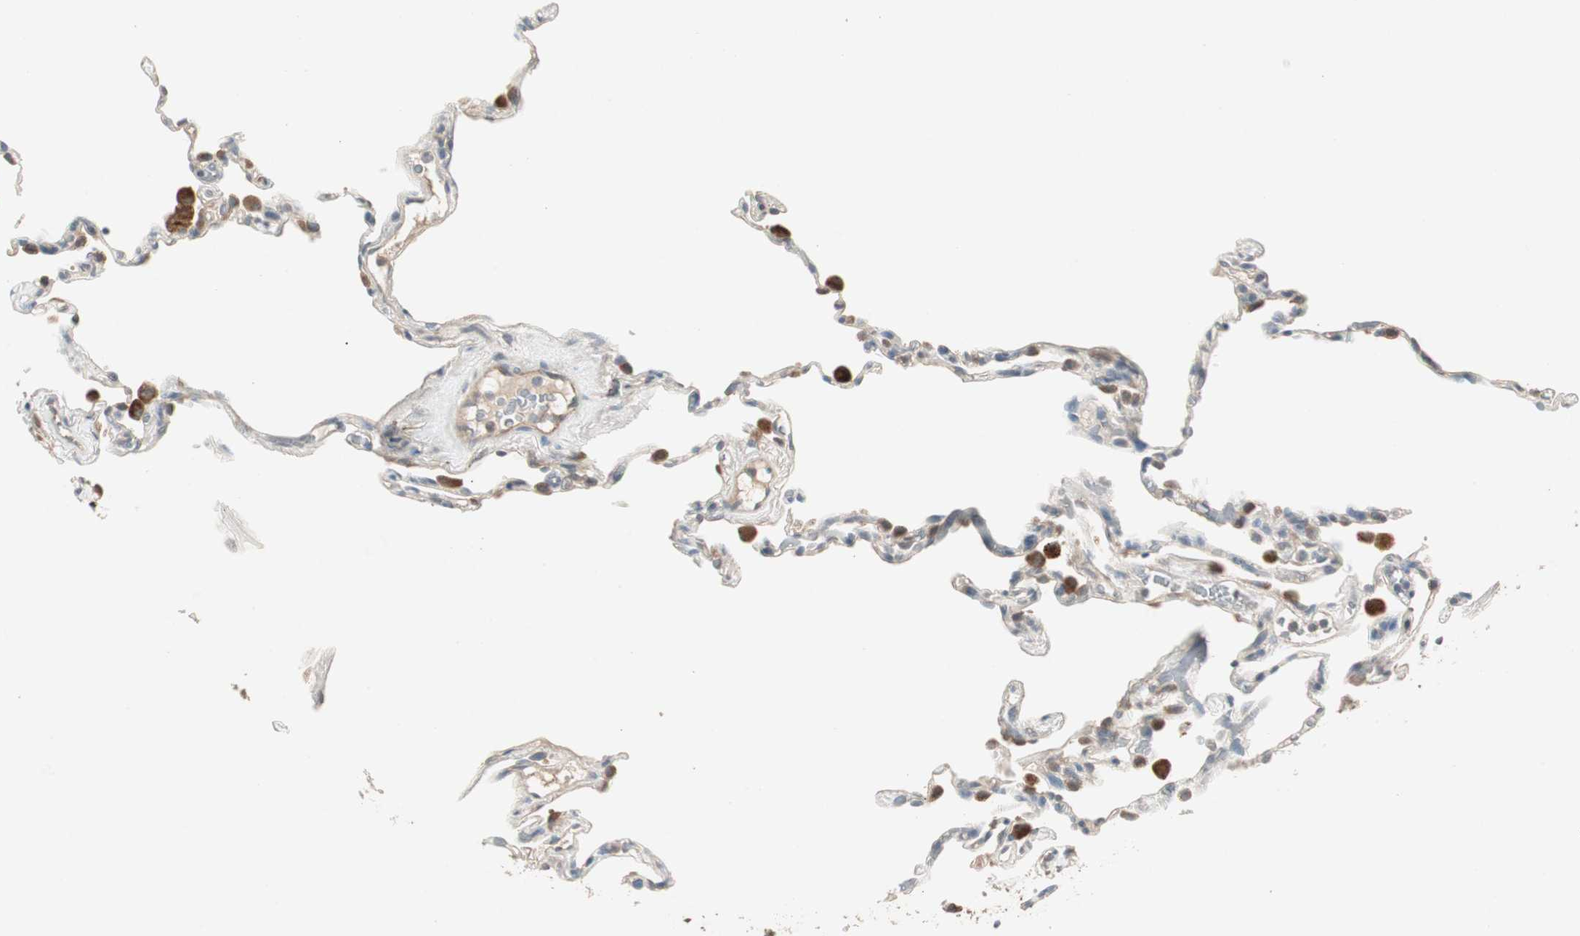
{"staining": {"intensity": "weak", "quantity": "25%-75%", "location": "cytoplasmic/membranous"}, "tissue": "lung", "cell_type": "Alveolar cells", "image_type": "normal", "snomed": [{"axis": "morphology", "description": "Normal tissue, NOS"}, {"axis": "topography", "description": "Lung"}], "caption": "Immunohistochemical staining of benign human lung shows 25%-75% levels of weak cytoplasmic/membranous protein positivity in approximately 25%-75% of alveolar cells. (Brightfield microscopy of DAB IHC at high magnification).", "gene": "NCLN", "patient": {"sex": "male", "age": 59}}